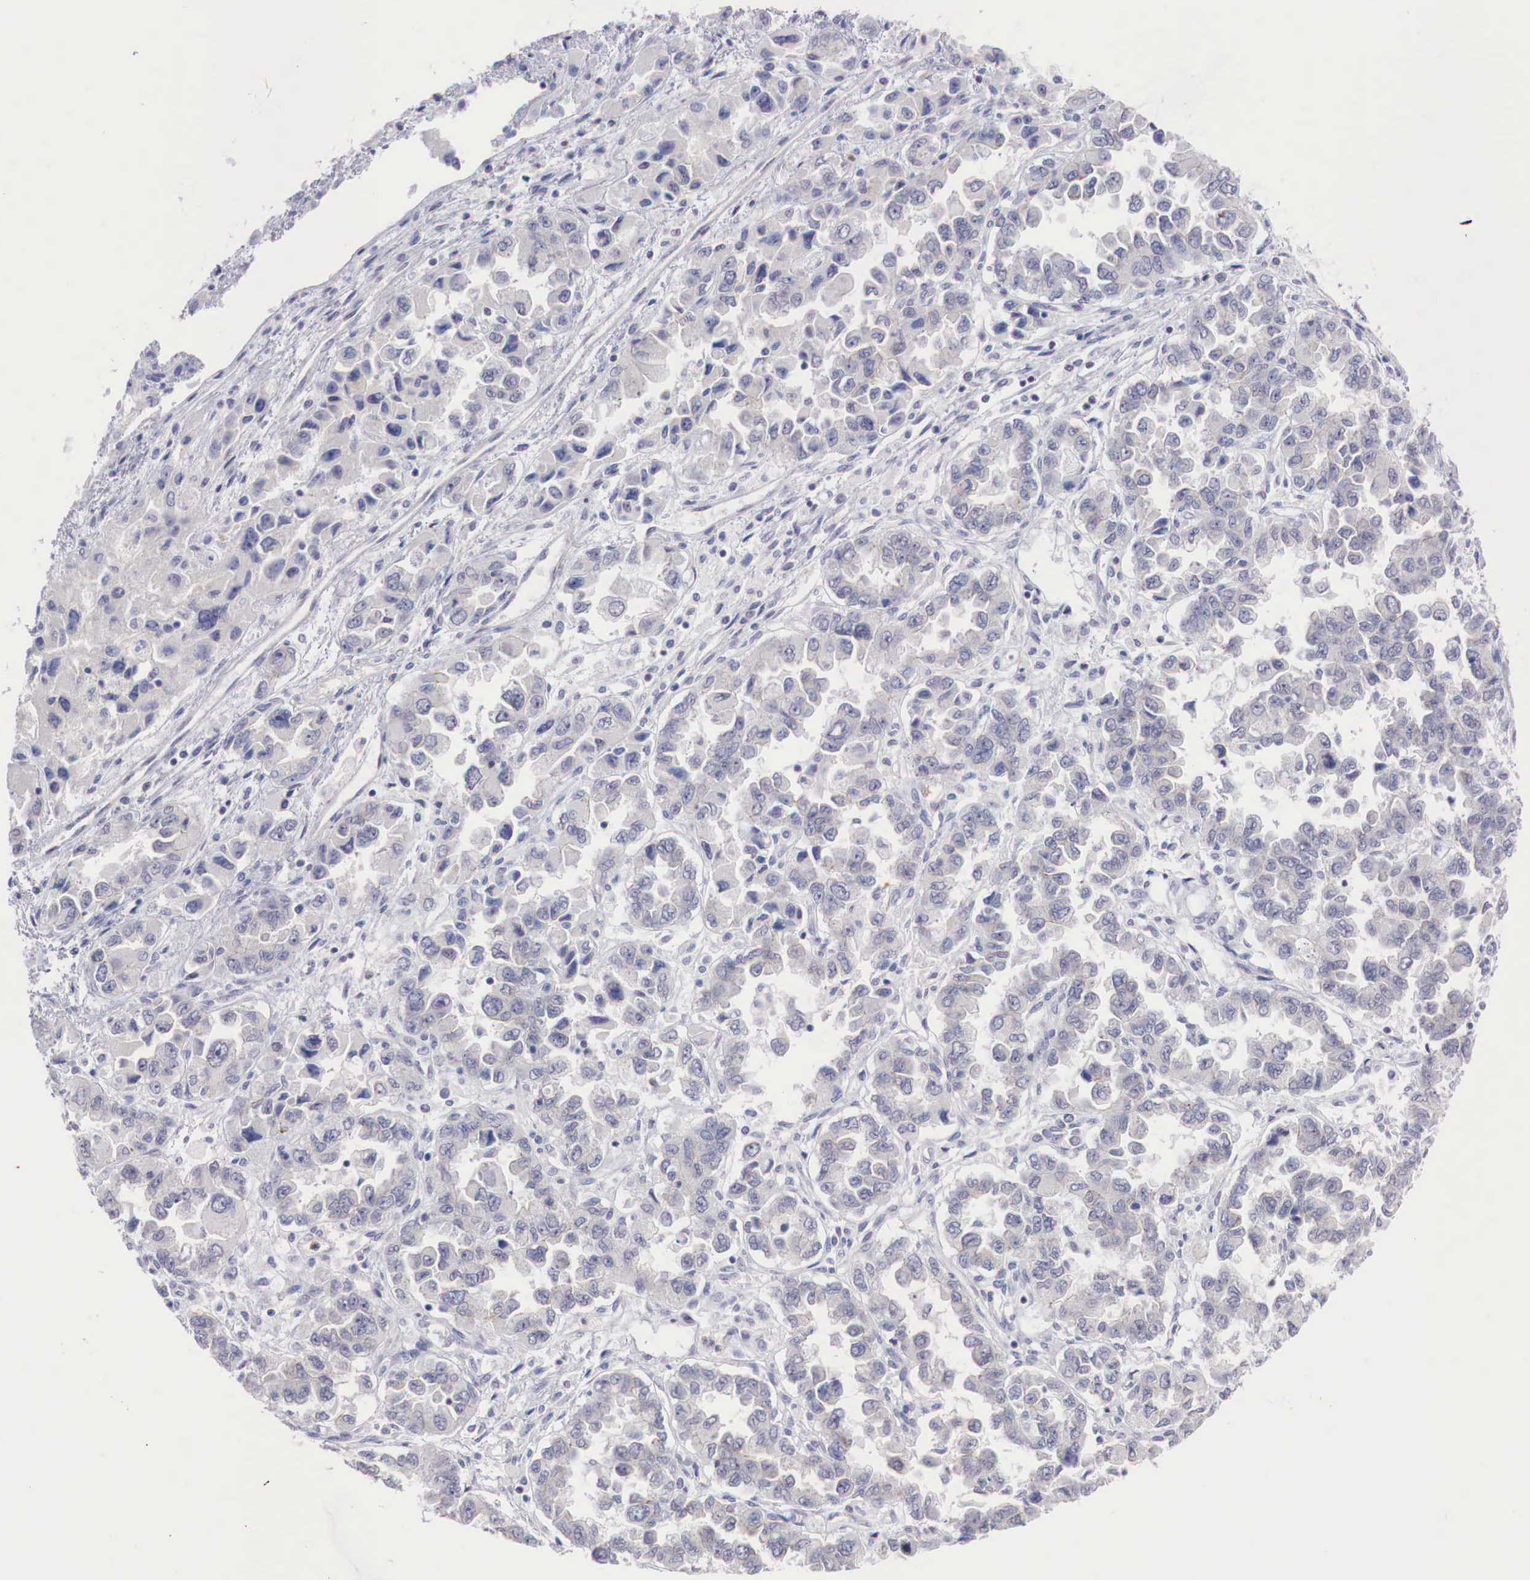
{"staining": {"intensity": "negative", "quantity": "none", "location": "none"}, "tissue": "ovarian cancer", "cell_type": "Tumor cells", "image_type": "cancer", "snomed": [{"axis": "morphology", "description": "Cystadenocarcinoma, serous, NOS"}, {"axis": "topography", "description": "Ovary"}], "caption": "Immunohistochemical staining of serous cystadenocarcinoma (ovarian) displays no significant staining in tumor cells.", "gene": "TRIM13", "patient": {"sex": "female", "age": 84}}